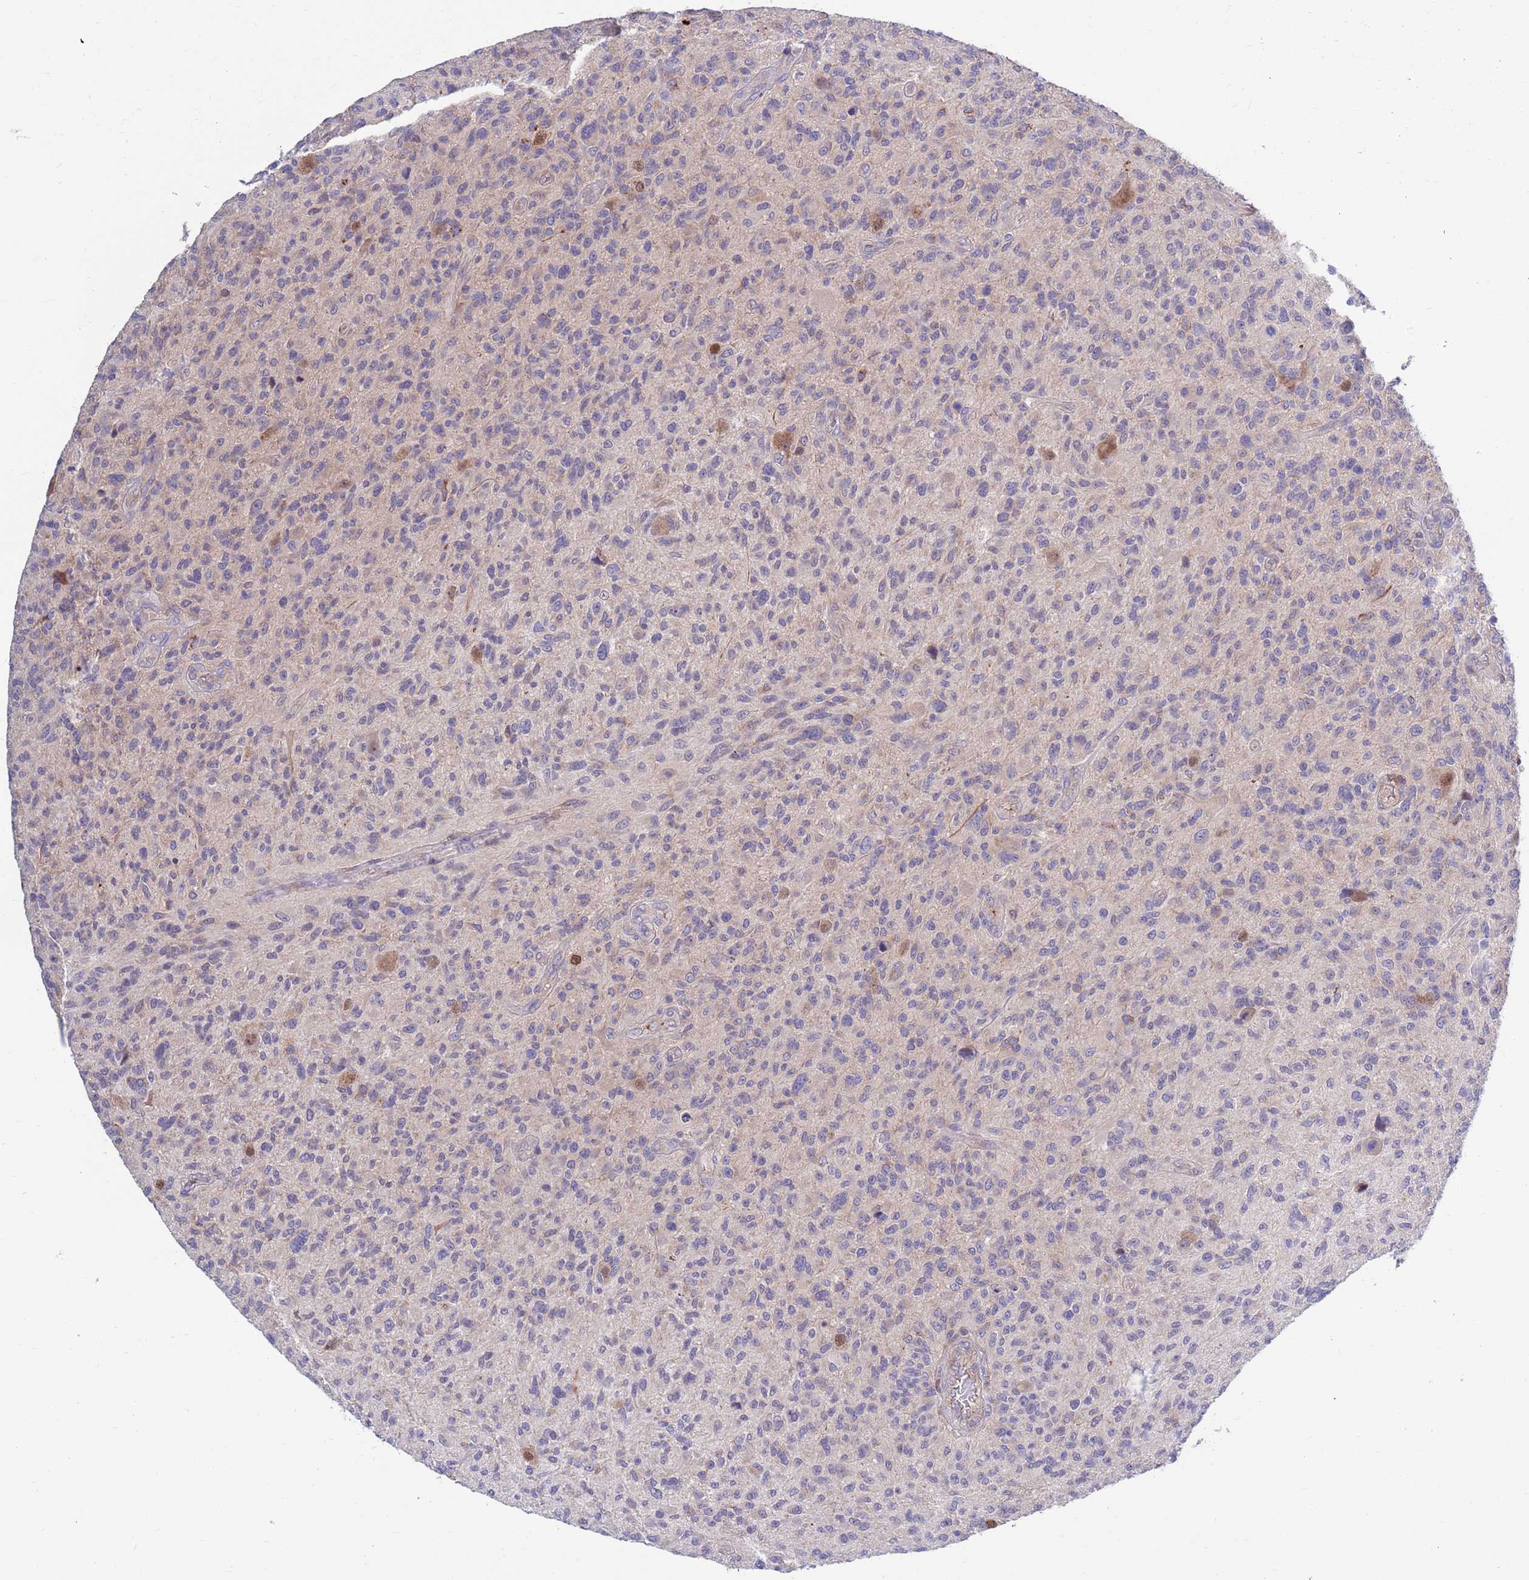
{"staining": {"intensity": "negative", "quantity": "none", "location": "none"}, "tissue": "glioma", "cell_type": "Tumor cells", "image_type": "cancer", "snomed": [{"axis": "morphology", "description": "Glioma, malignant, High grade"}, {"axis": "topography", "description": "Brain"}], "caption": "This histopathology image is of glioma stained with immunohistochemistry (IHC) to label a protein in brown with the nuclei are counter-stained blue. There is no expression in tumor cells.", "gene": "KLHL29", "patient": {"sex": "male", "age": 47}}